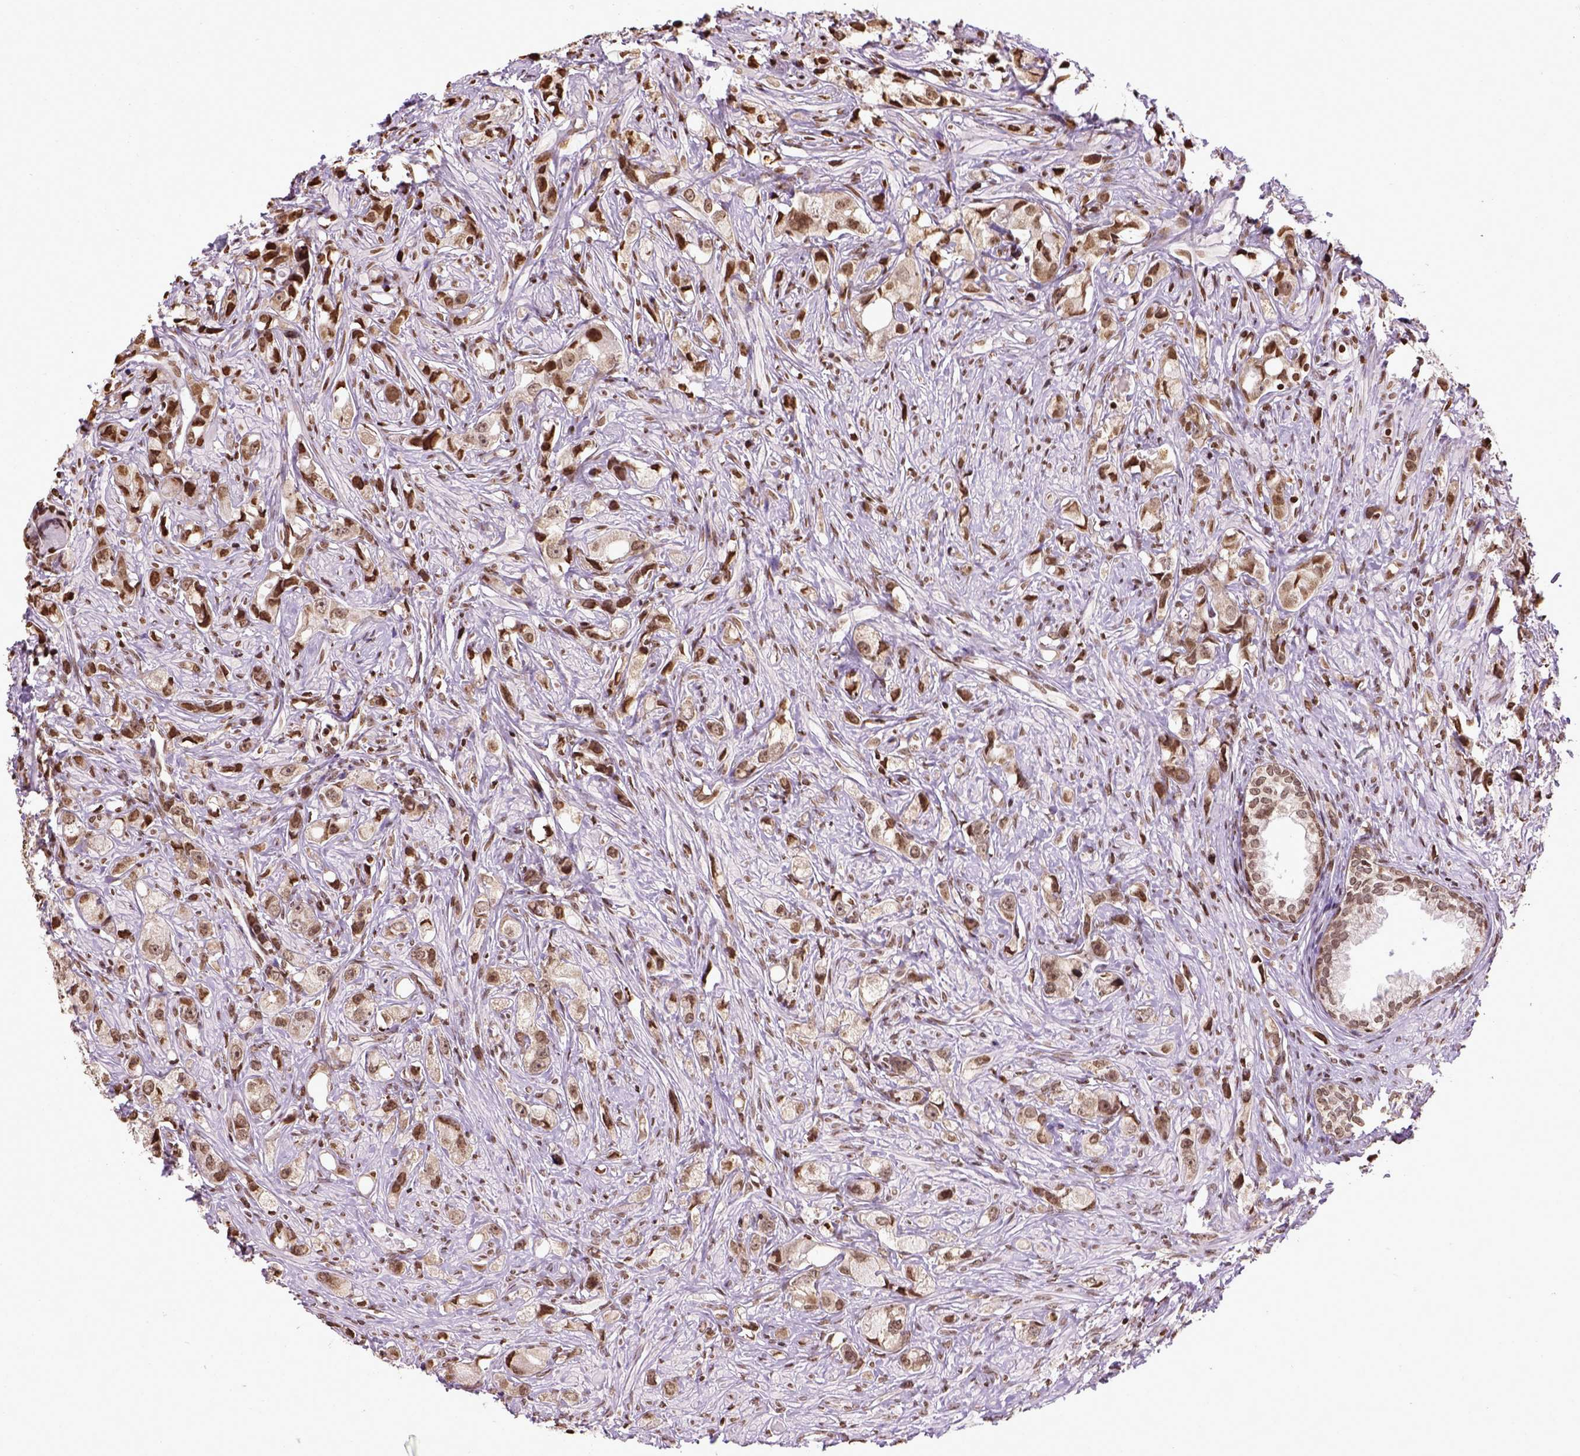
{"staining": {"intensity": "moderate", "quantity": ">75%", "location": "nuclear"}, "tissue": "prostate cancer", "cell_type": "Tumor cells", "image_type": "cancer", "snomed": [{"axis": "morphology", "description": "Adenocarcinoma, High grade"}, {"axis": "topography", "description": "Prostate"}], "caption": "Immunohistochemical staining of adenocarcinoma (high-grade) (prostate) shows moderate nuclear protein staining in about >75% of tumor cells. Using DAB (3,3'-diaminobenzidine) (brown) and hematoxylin (blue) stains, captured at high magnification using brightfield microscopy.", "gene": "ZNF75D", "patient": {"sex": "male", "age": 75}}